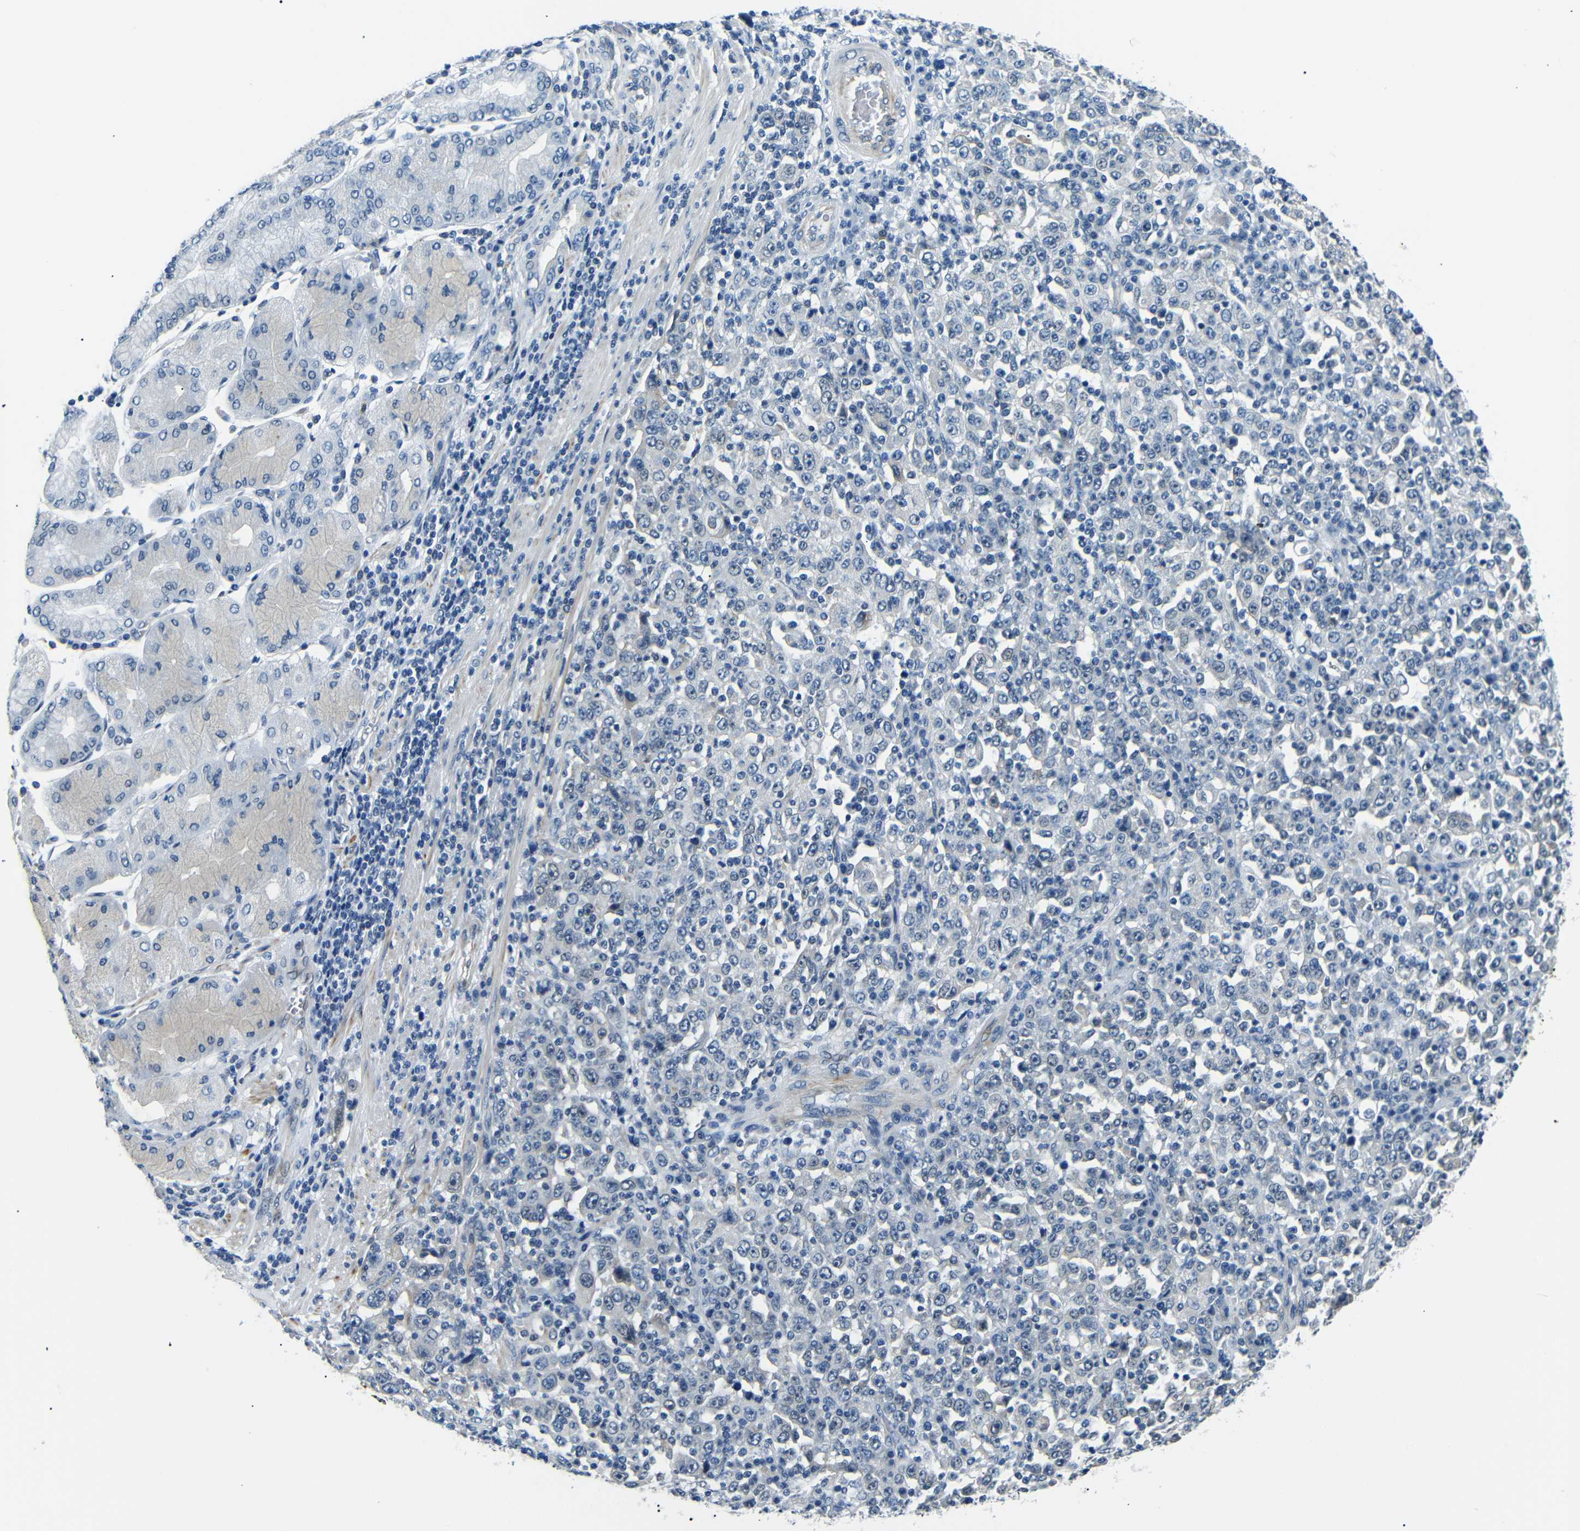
{"staining": {"intensity": "negative", "quantity": "none", "location": "none"}, "tissue": "stomach cancer", "cell_type": "Tumor cells", "image_type": "cancer", "snomed": [{"axis": "morphology", "description": "Normal tissue, NOS"}, {"axis": "morphology", "description": "Adenocarcinoma, NOS"}, {"axis": "topography", "description": "Stomach, upper"}, {"axis": "topography", "description": "Stomach"}], "caption": "The image demonstrates no staining of tumor cells in adenocarcinoma (stomach). (Brightfield microscopy of DAB (3,3'-diaminobenzidine) IHC at high magnification).", "gene": "TAFA1", "patient": {"sex": "male", "age": 59}}